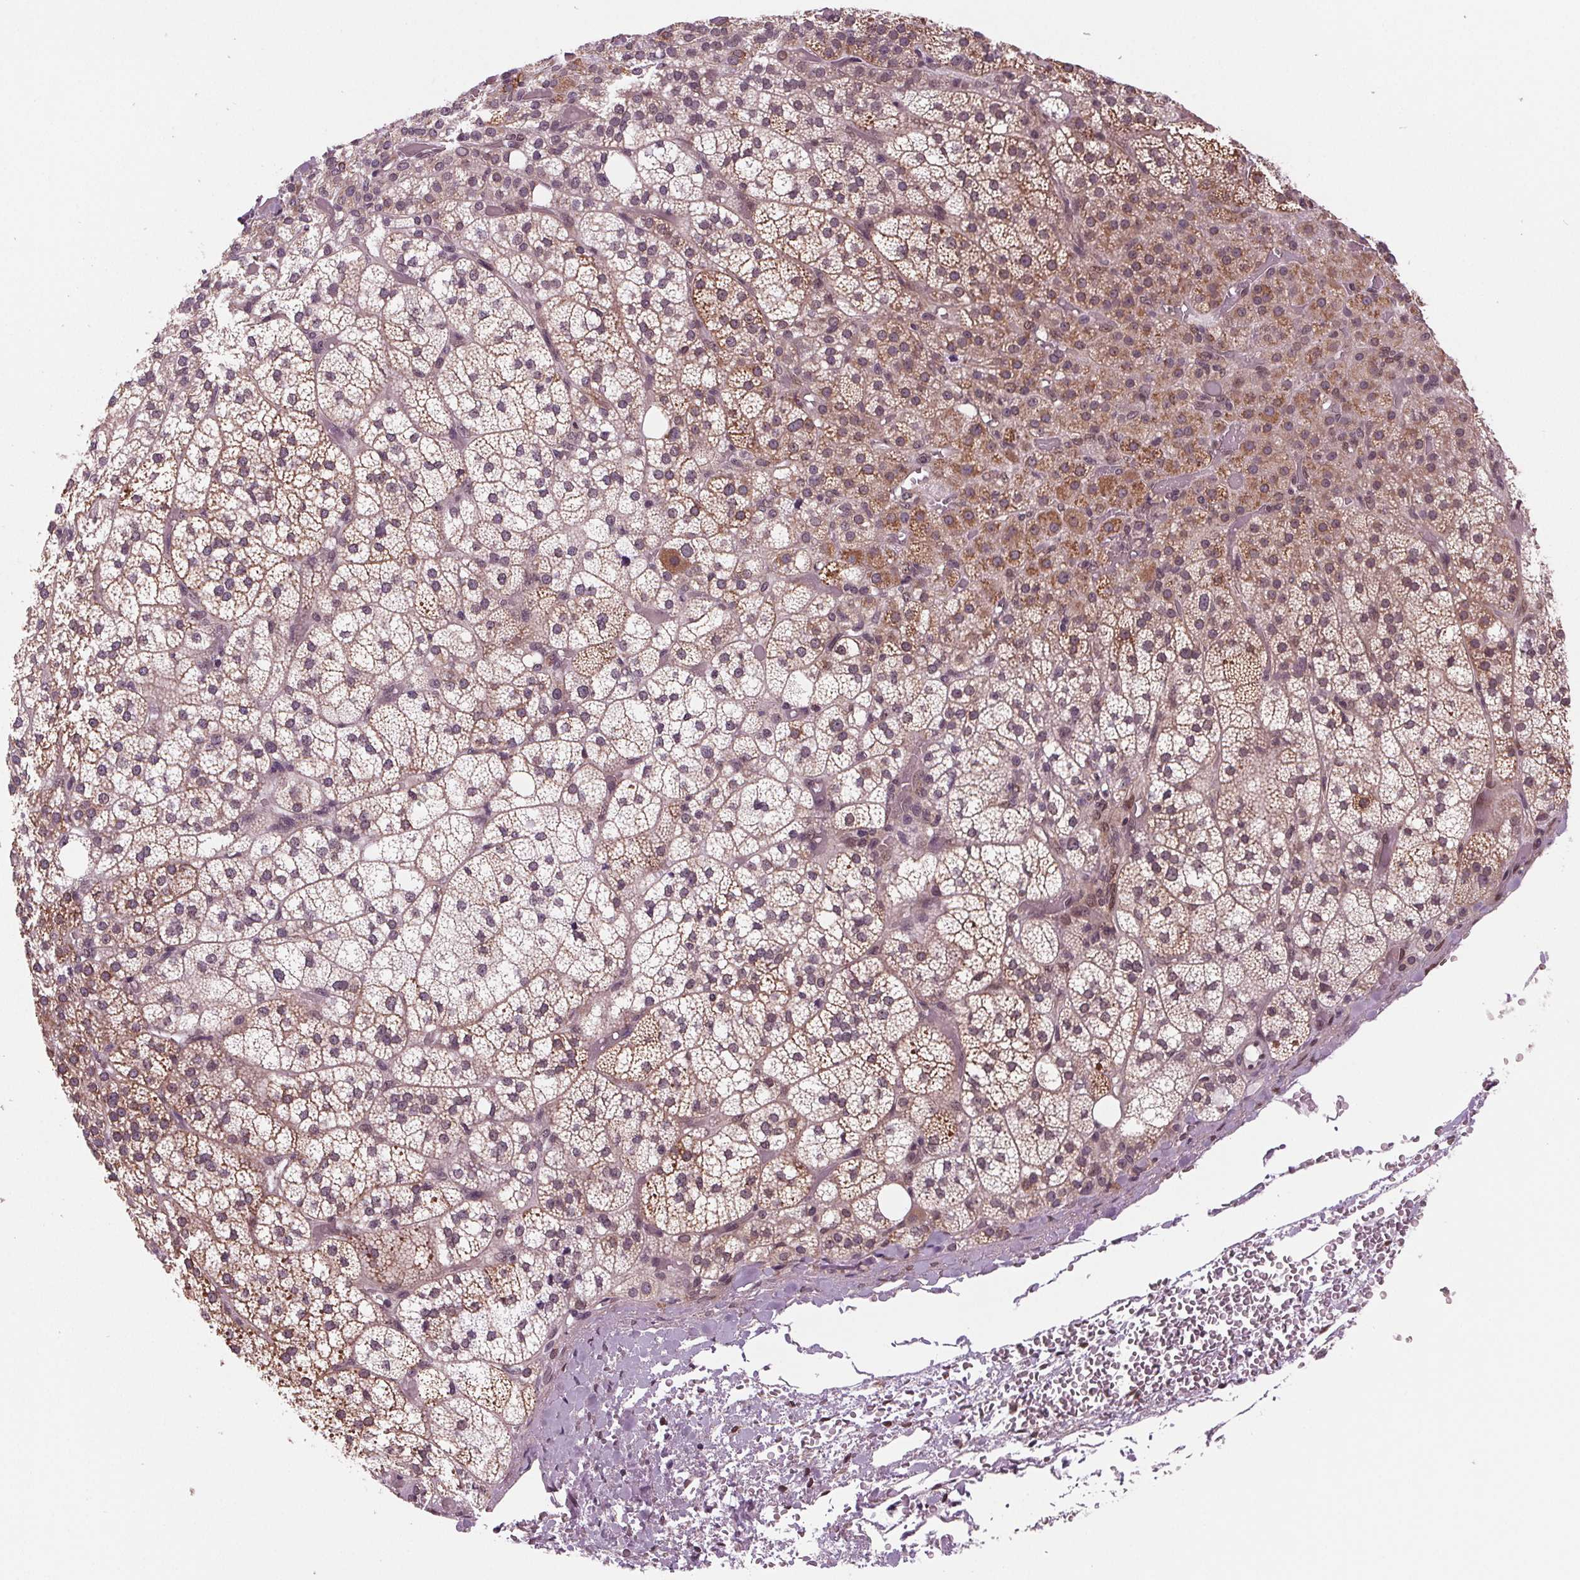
{"staining": {"intensity": "moderate", "quantity": ">75%", "location": "cytoplasmic/membranous"}, "tissue": "adrenal gland", "cell_type": "Glandular cells", "image_type": "normal", "snomed": [{"axis": "morphology", "description": "Normal tissue, NOS"}, {"axis": "topography", "description": "Adrenal gland"}], "caption": "IHC (DAB (3,3'-diaminobenzidine)) staining of normal adrenal gland exhibits moderate cytoplasmic/membranous protein expression in approximately >75% of glandular cells.", "gene": "STAT3", "patient": {"sex": "female", "age": 60}}